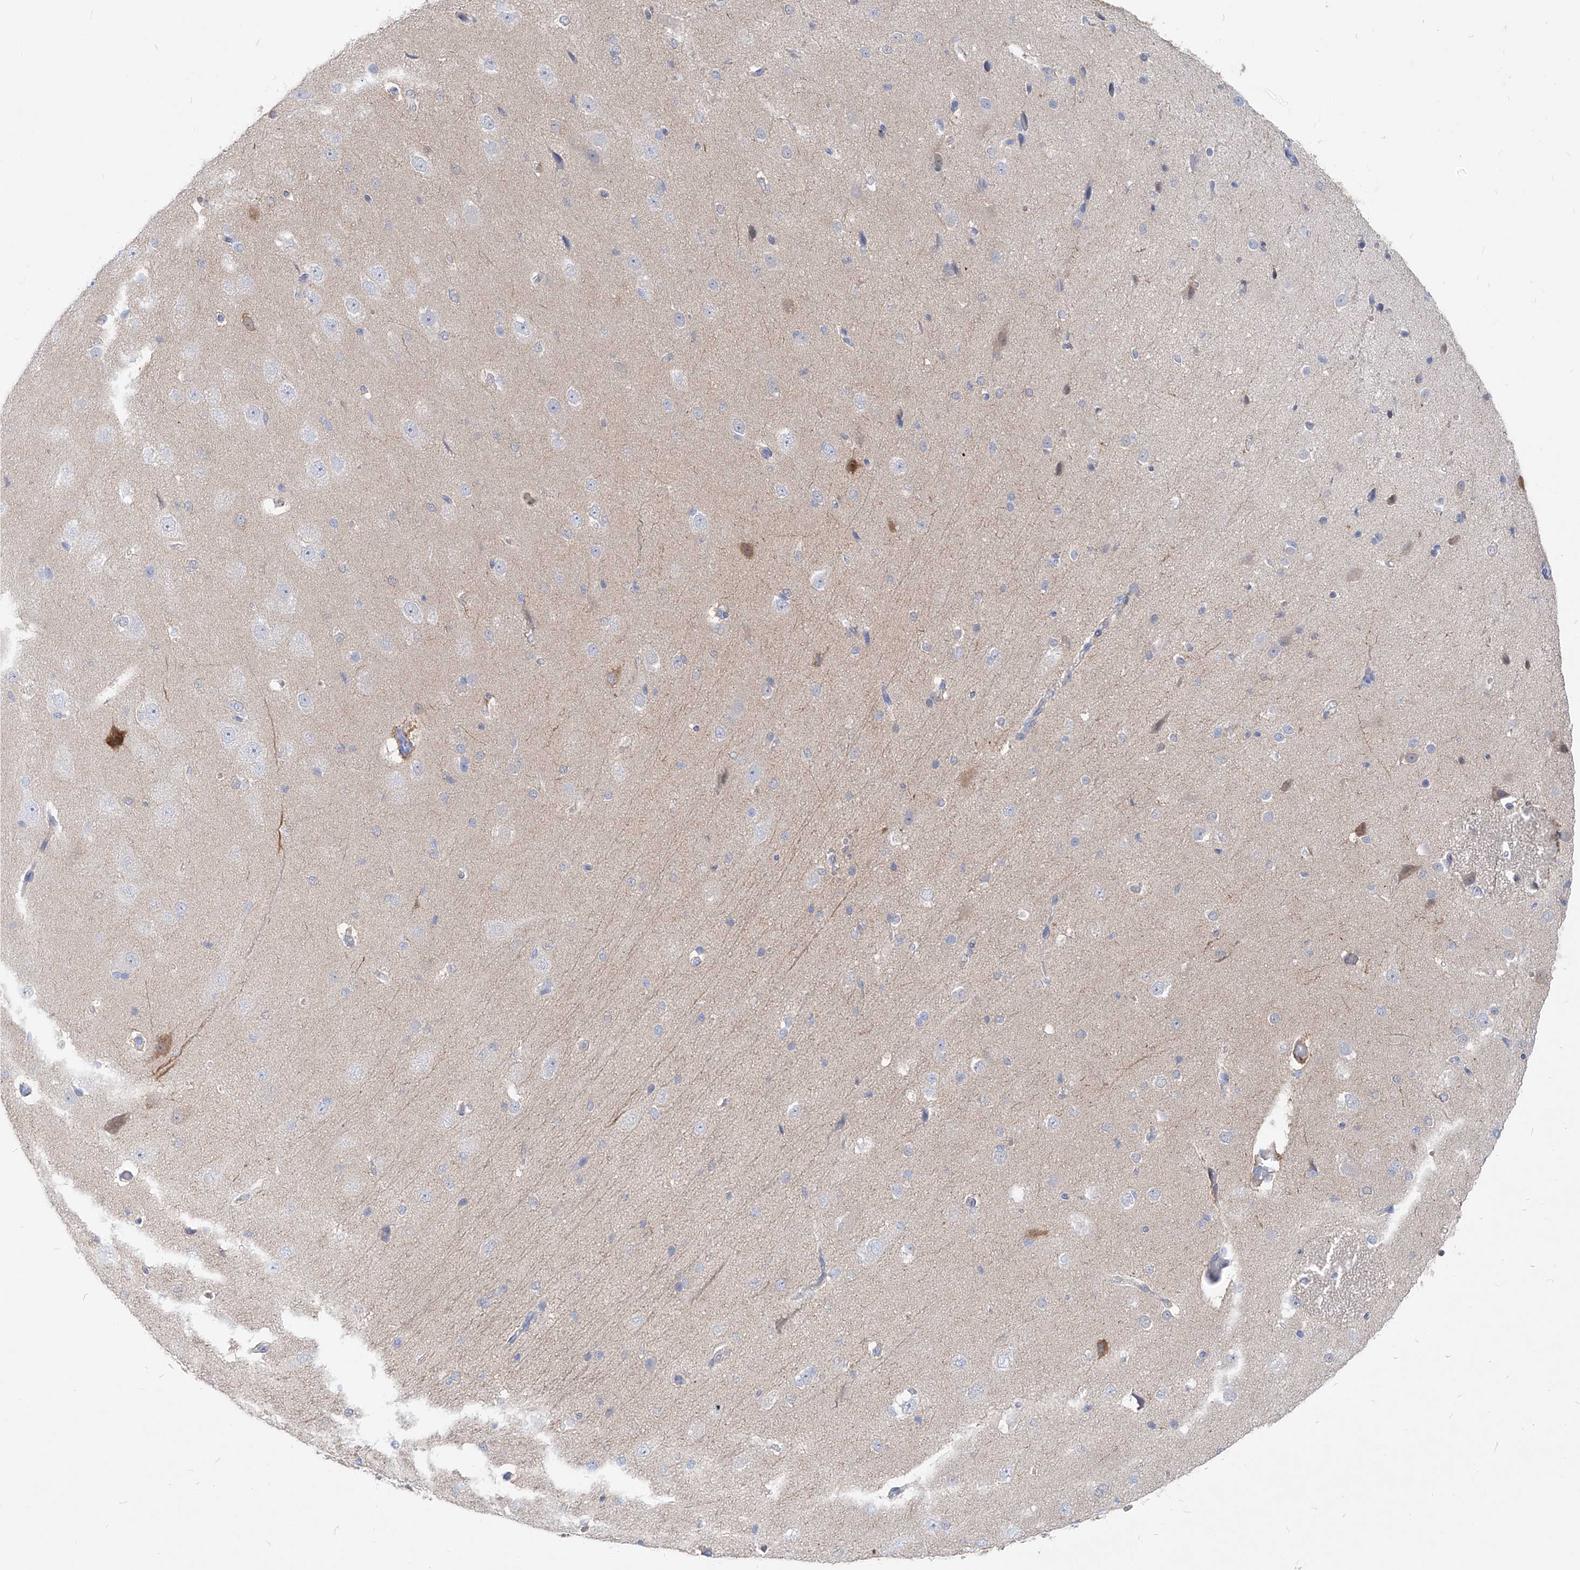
{"staining": {"intensity": "negative", "quantity": "none", "location": "none"}, "tissue": "cerebral cortex", "cell_type": "Endothelial cells", "image_type": "normal", "snomed": [{"axis": "morphology", "description": "Normal tissue, NOS"}, {"axis": "morphology", "description": "Developmental malformation"}, {"axis": "topography", "description": "Cerebral cortex"}], "caption": "Immunohistochemistry (IHC) of unremarkable cerebral cortex displays no expression in endothelial cells.", "gene": "UFL1", "patient": {"sex": "female", "age": 30}}